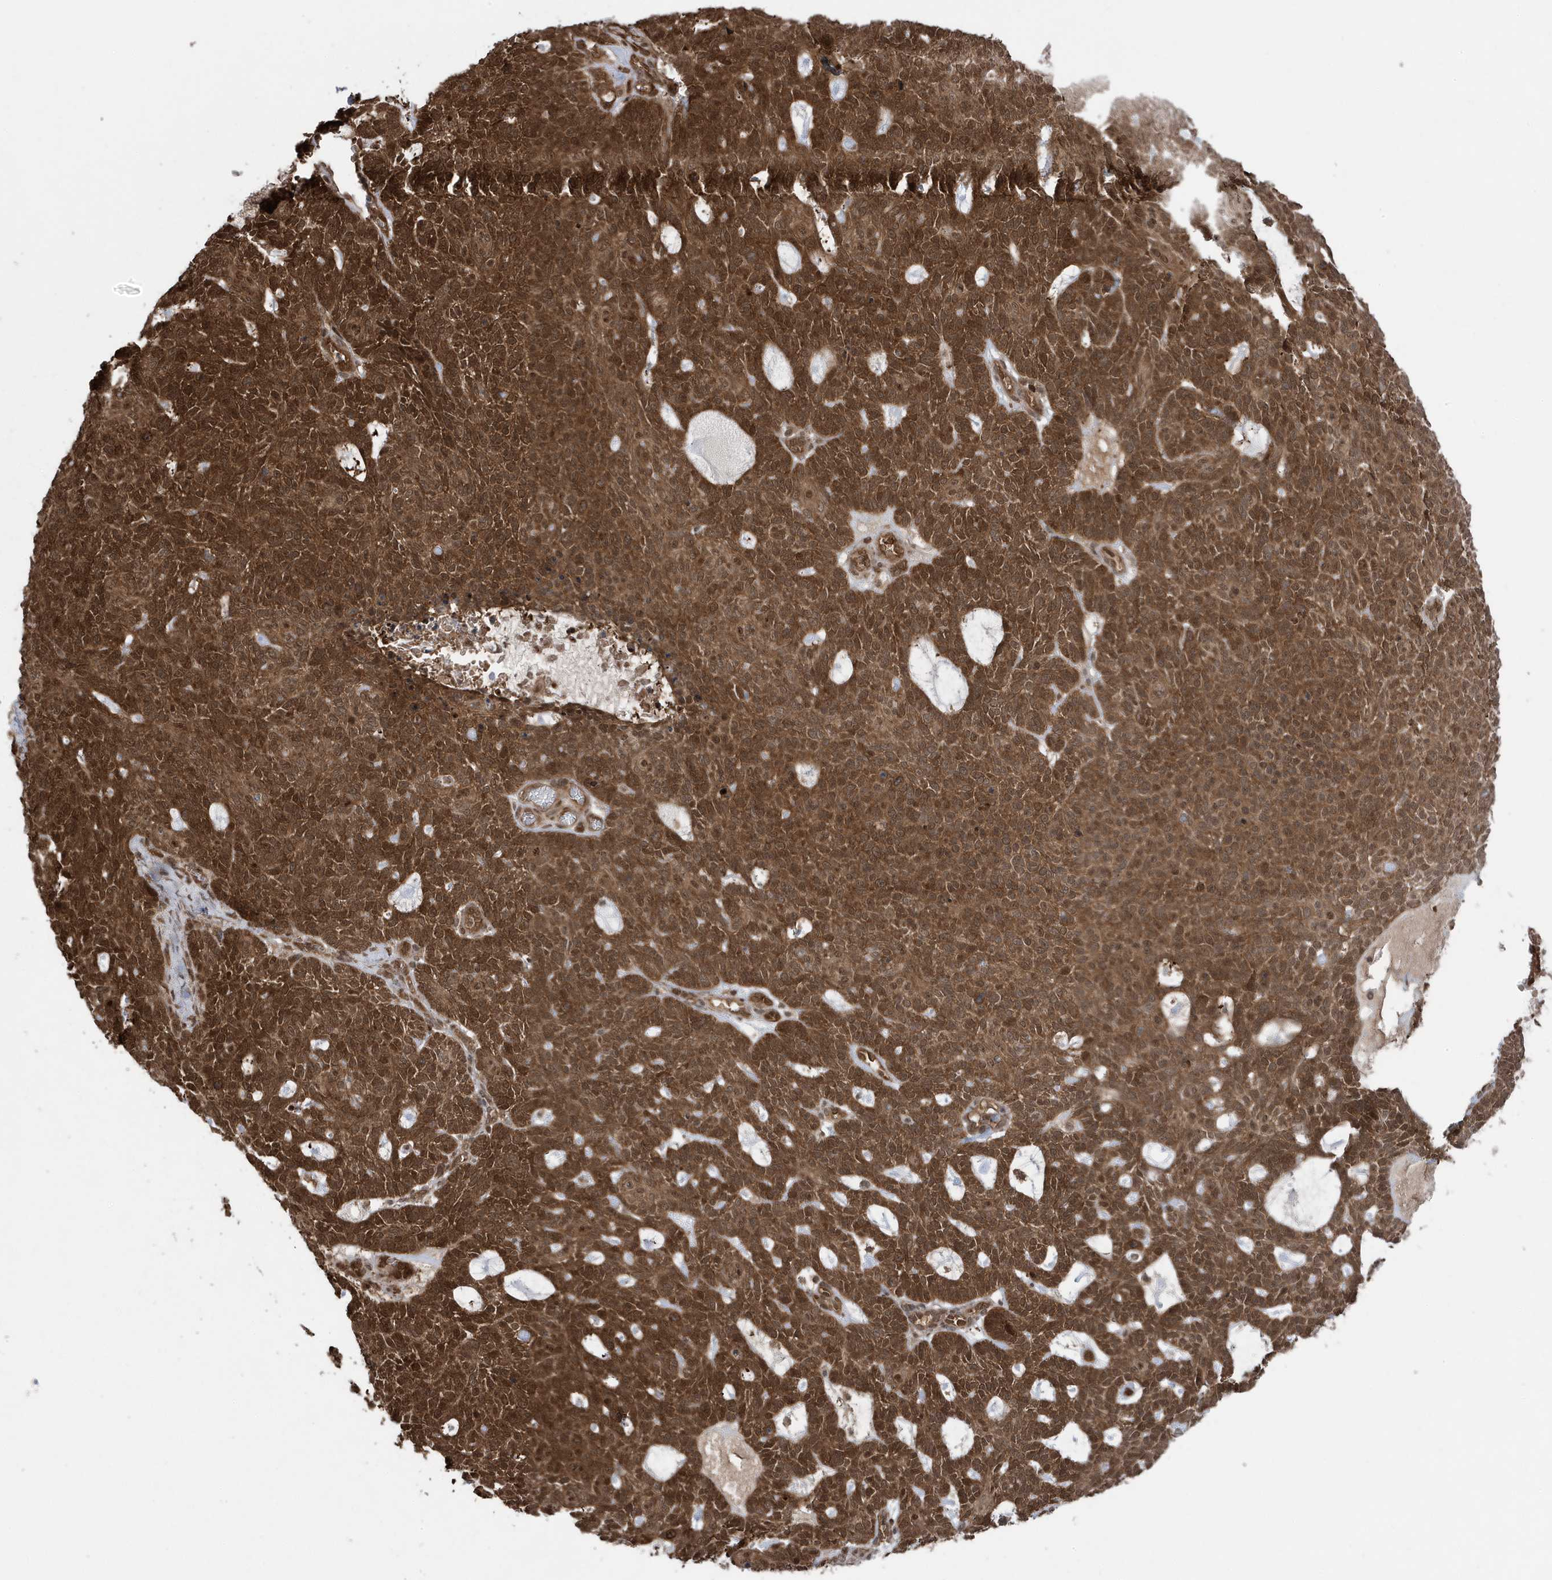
{"staining": {"intensity": "strong", "quantity": ">75%", "location": "cytoplasmic/membranous,nuclear"}, "tissue": "skin cancer", "cell_type": "Tumor cells", "image_type": "cancer", "snomed": [{"axis": "morphology", "description": "Squamous cell carcinoma, NOS"}, {"axis": "topography", "description": "Skin"}], "caption": "Protein staining demonstrates strong cytoplasmic/membranous and nuclear expression in approximately >75% of tumor cells in skin cancer (squamous cell carcinoma).", "gene": "MAPK1IP1L", "patient": {"sex": "female", "age": 90}}